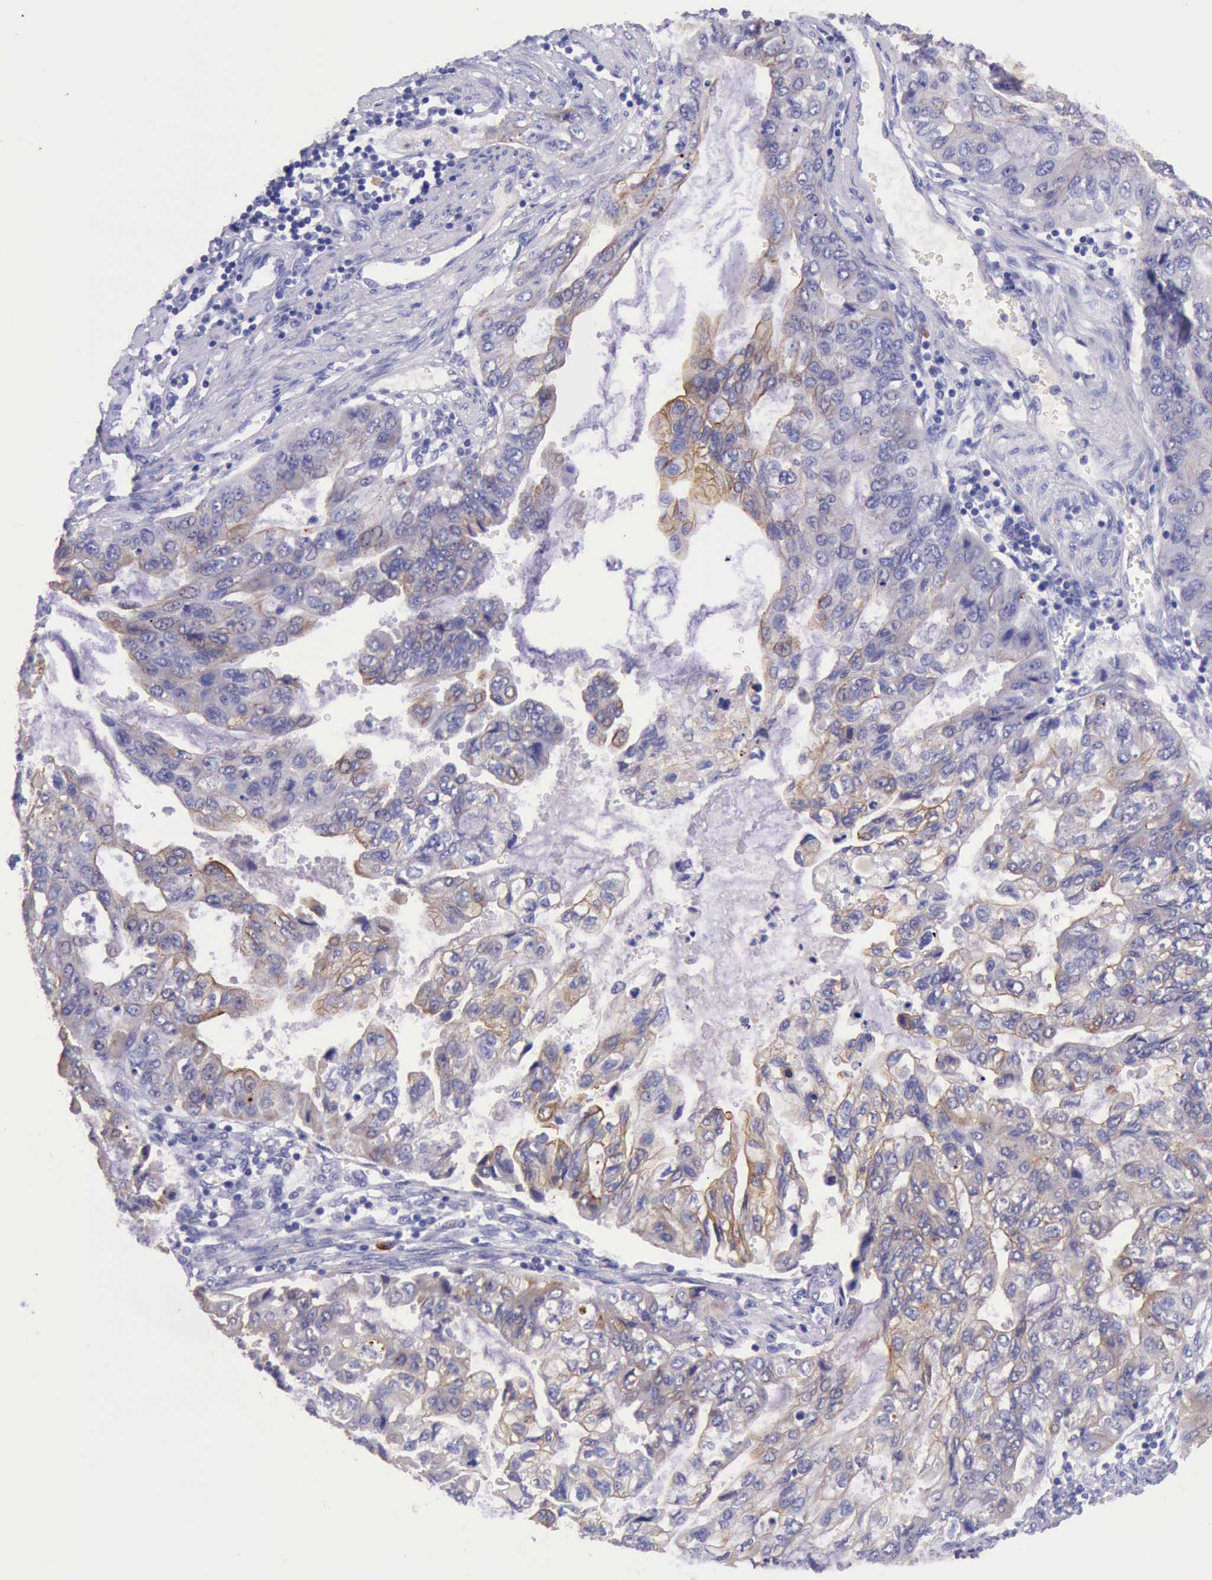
{"staining": {"intensity": "weak", "quantity": "25%-75%", "location": "cytoplasmic/membranous"}, "tissue": "stomach cancer", "cell_type": "Tumor cells", "image_type": "cancer", "snomed": [{"axis": "morphology", "description": "Adenocarcinoma, NOS"}, {"axis": "topography", "description": "Stomach, upper"}], "caption": "A high-resolution histopathology image shows IHC staining of adenocarcinoma (stomach), which displays weak cytoplasmic/membranous staining in approximately 25%-75% of tumor cells.", "gene": "KRT8", "patient": {"sex": "female", "age": 52}}